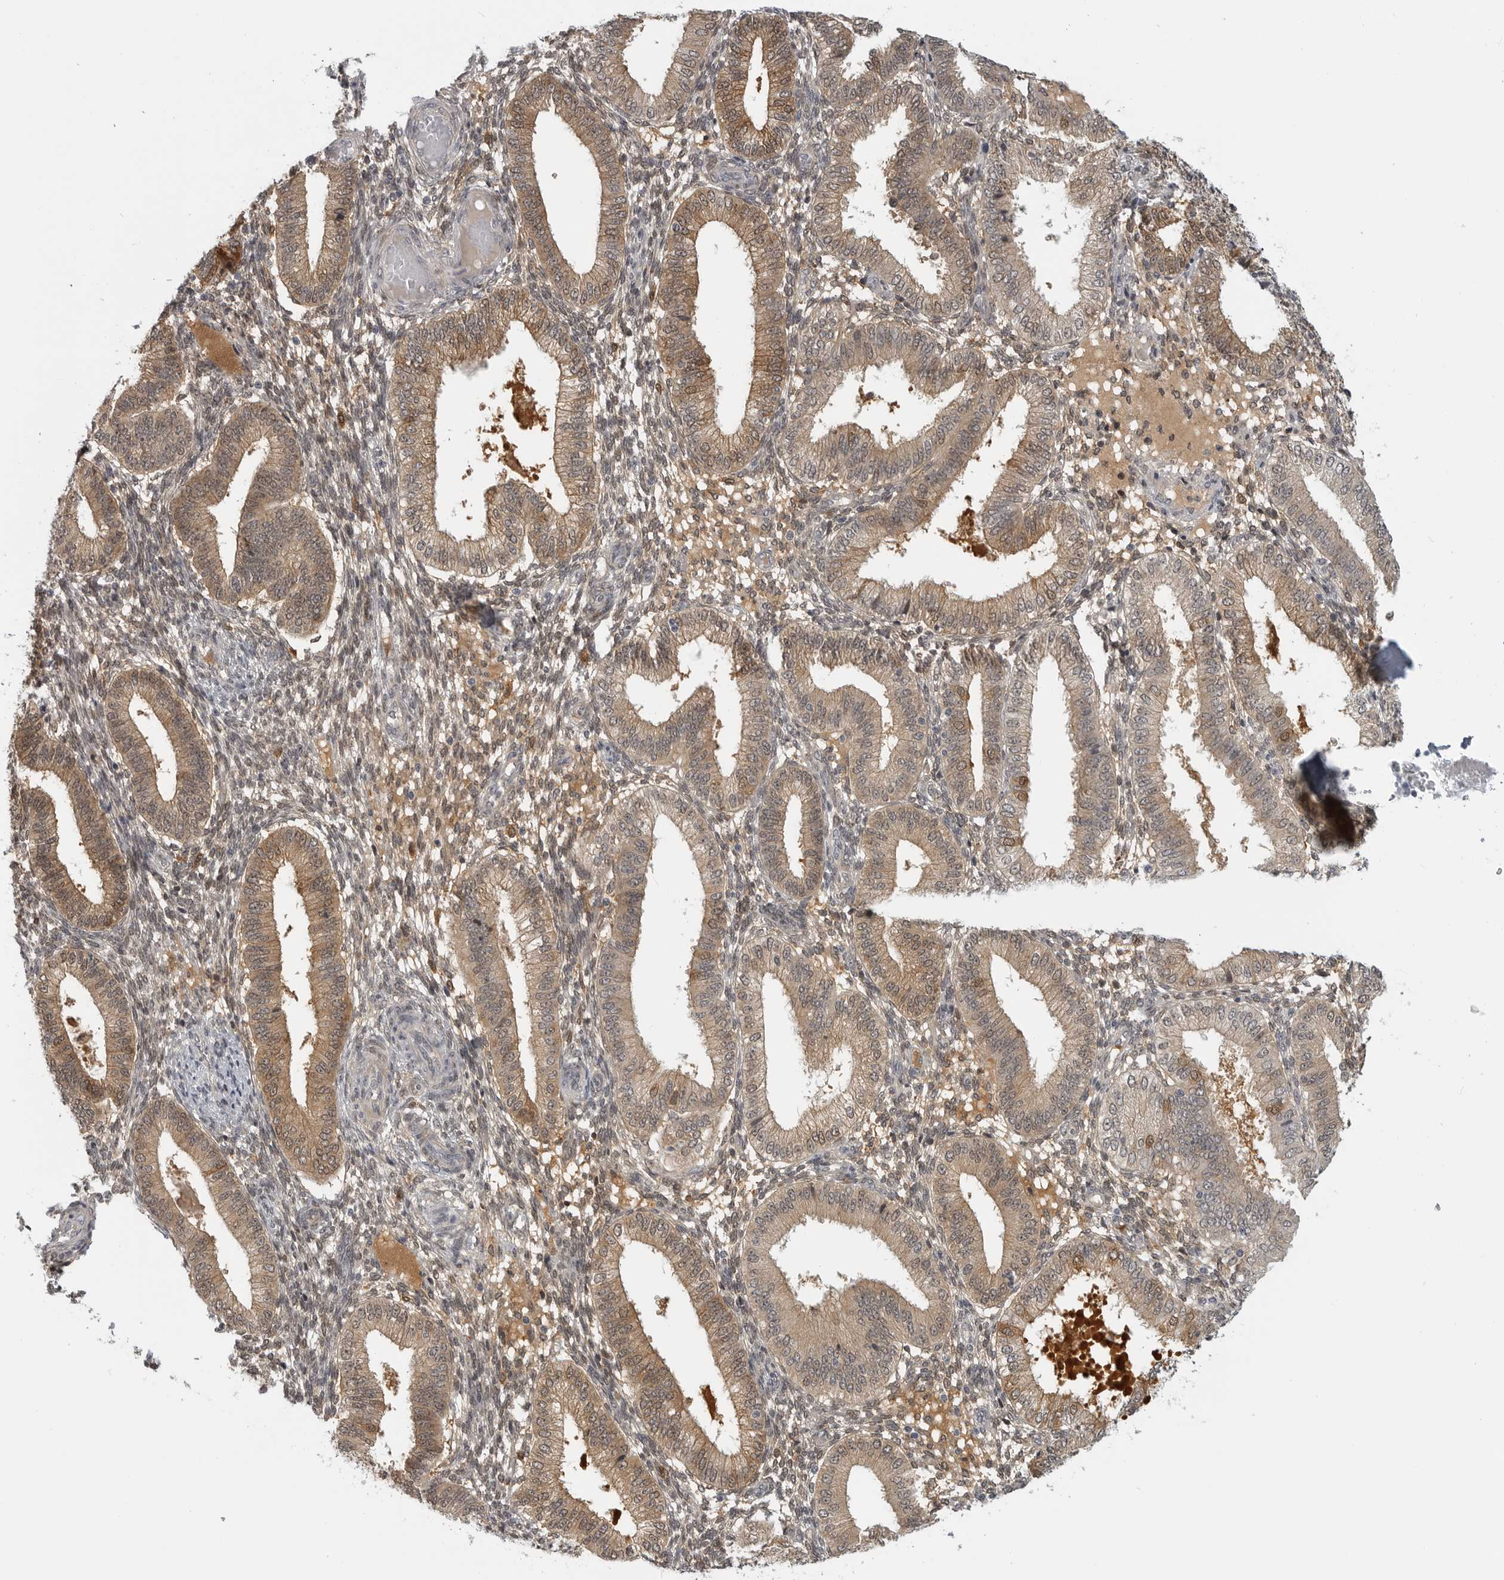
{"staining": {"intensity": "weak", "quantity": "25%-75%", "location": "cytoplasmic/membranous,nuclear"}, "tissue": "endometrium", "cell_type": "Cells in endometrial stroma", "image_type": "normal", "snomed": [{"axis": "morphology", "description": "Normal tissue, NOS"}, {"axis": "topography", "description": "Endometrium"}], "caption": "Cells in endometrial stroma reveal low levels of weak cytoplasmic/membranous,nuclear staining in about 25%-75% of cells in unremarkable endometrium.", "gene": "CTIF", "patient": {"sex": "female", "age": 39}}